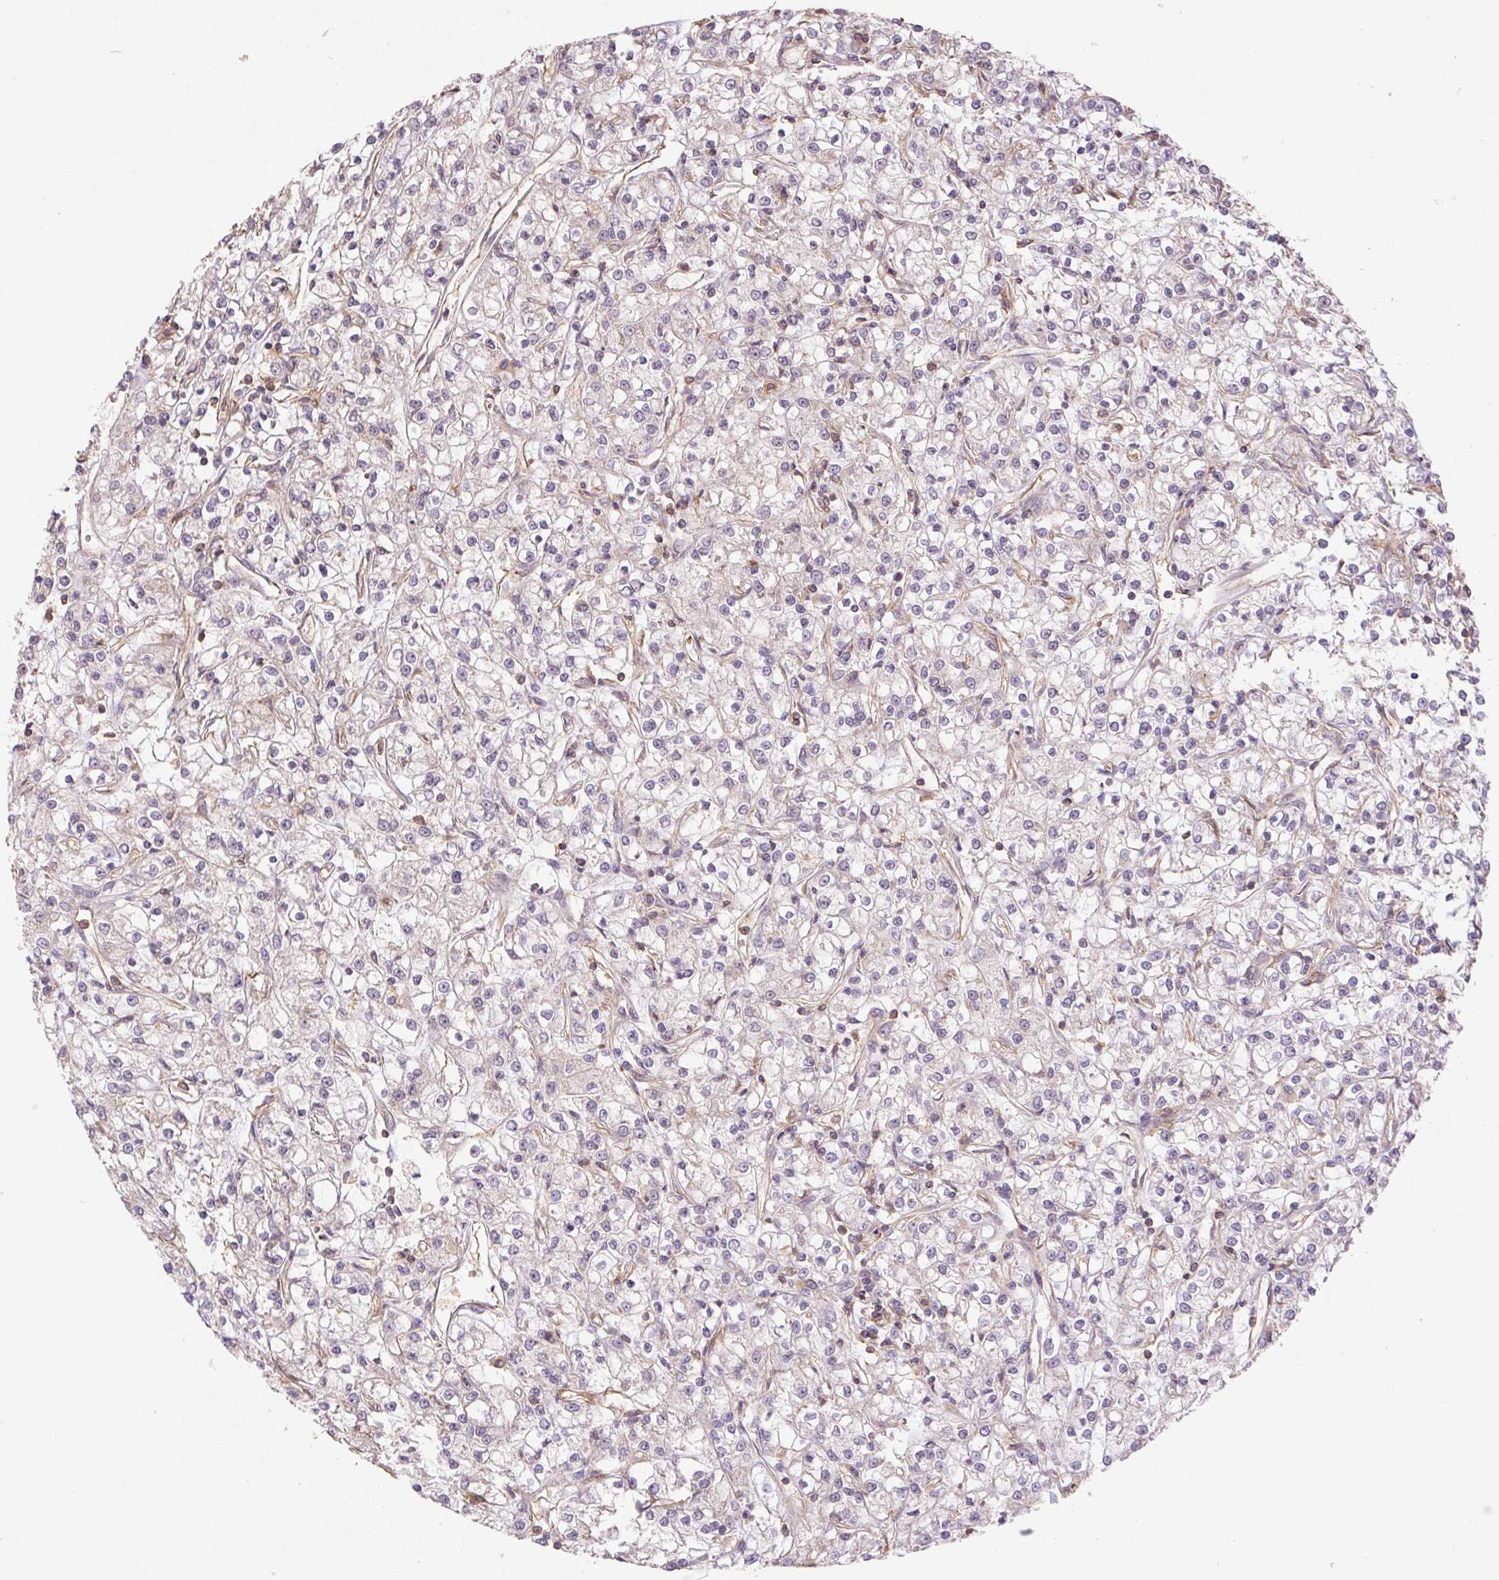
{"staining": {"intensity": "negative", "quantity": "none", "location": "none"}, "tissue": "renal cancer", "cell_type": "Tumor cells", "image_type": "cancer", "snomed": [{"axis": "morphology", "description": "Adenocarcinoma, NOS"}, {"axis": "topography", "description": "Kidney"}], "caption": "High magnification brightfield microscopy of renal cancer stained with DAB (3,3'-diaminobenzidine) (brown) and counterstained with hematoxylin (blue): tumor cells show no significant expression.", "gene": "TUBA3D", "patient": {"sex": "female", "age": 59}}